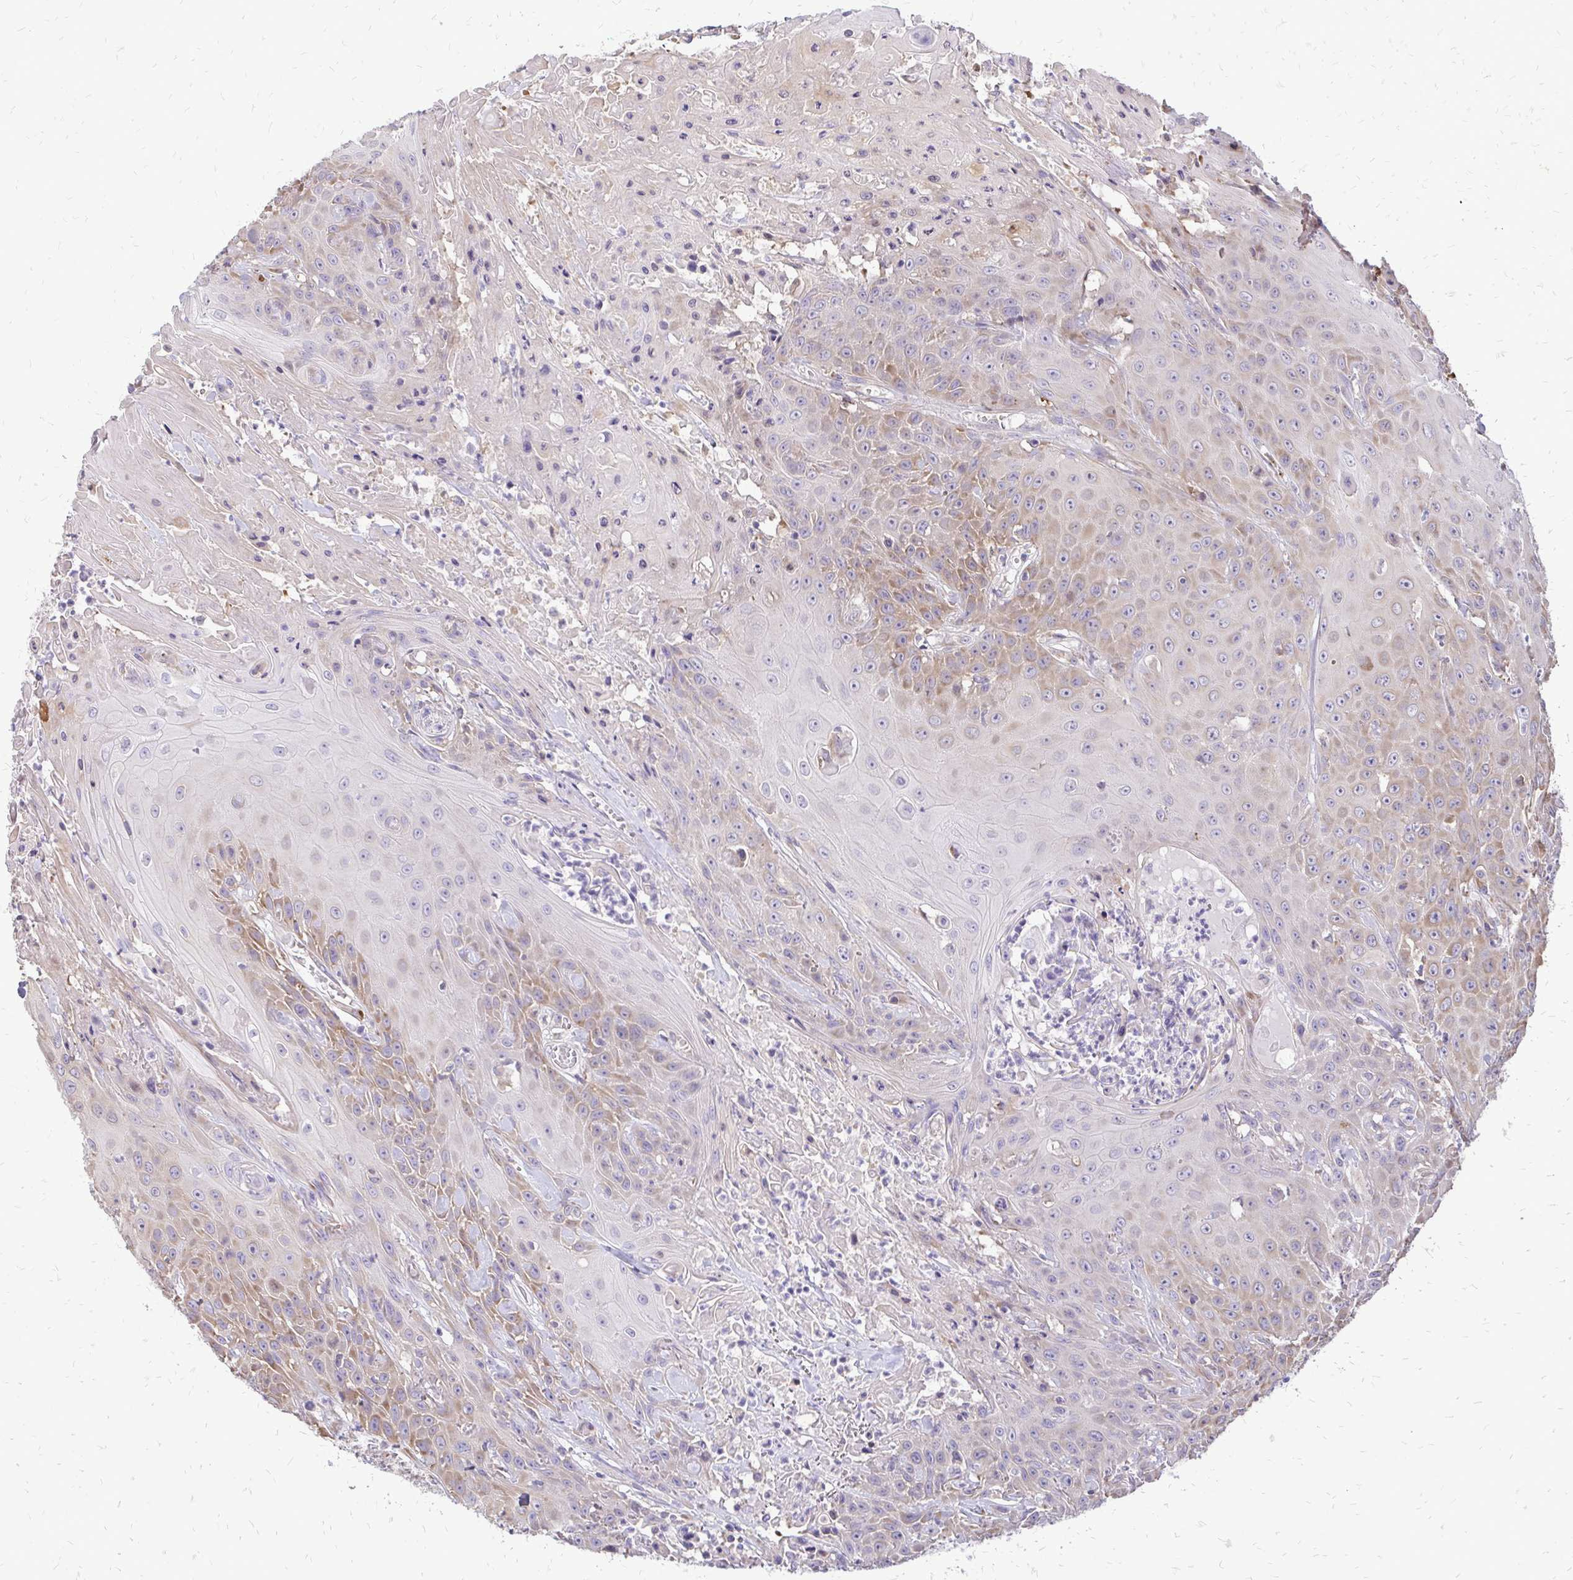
{"staining": {"intensity": "weak", "quantity": "25%-75%", "location": "cytoplasmic/membranous"}, "tissue": "head and neck cancer", "cell_type": "Tumor cells", "image_type": "cancer", "snomed": [{"axis": "morphology", "description": "Squamous cell carcinoma, NOS"}, {"axis": "topography", "description": "Skin"}, {"axis": "topography", "description": "Head-Neck"}], "caption": "Protein expression analysis of head and neck squamous cell carcinoma shows weak cytoplasmic/membranous expression in approximately 25%-75% of tumor cells.", "gene": "RPS3", "patient": {"sex": "male", "age": 80}}